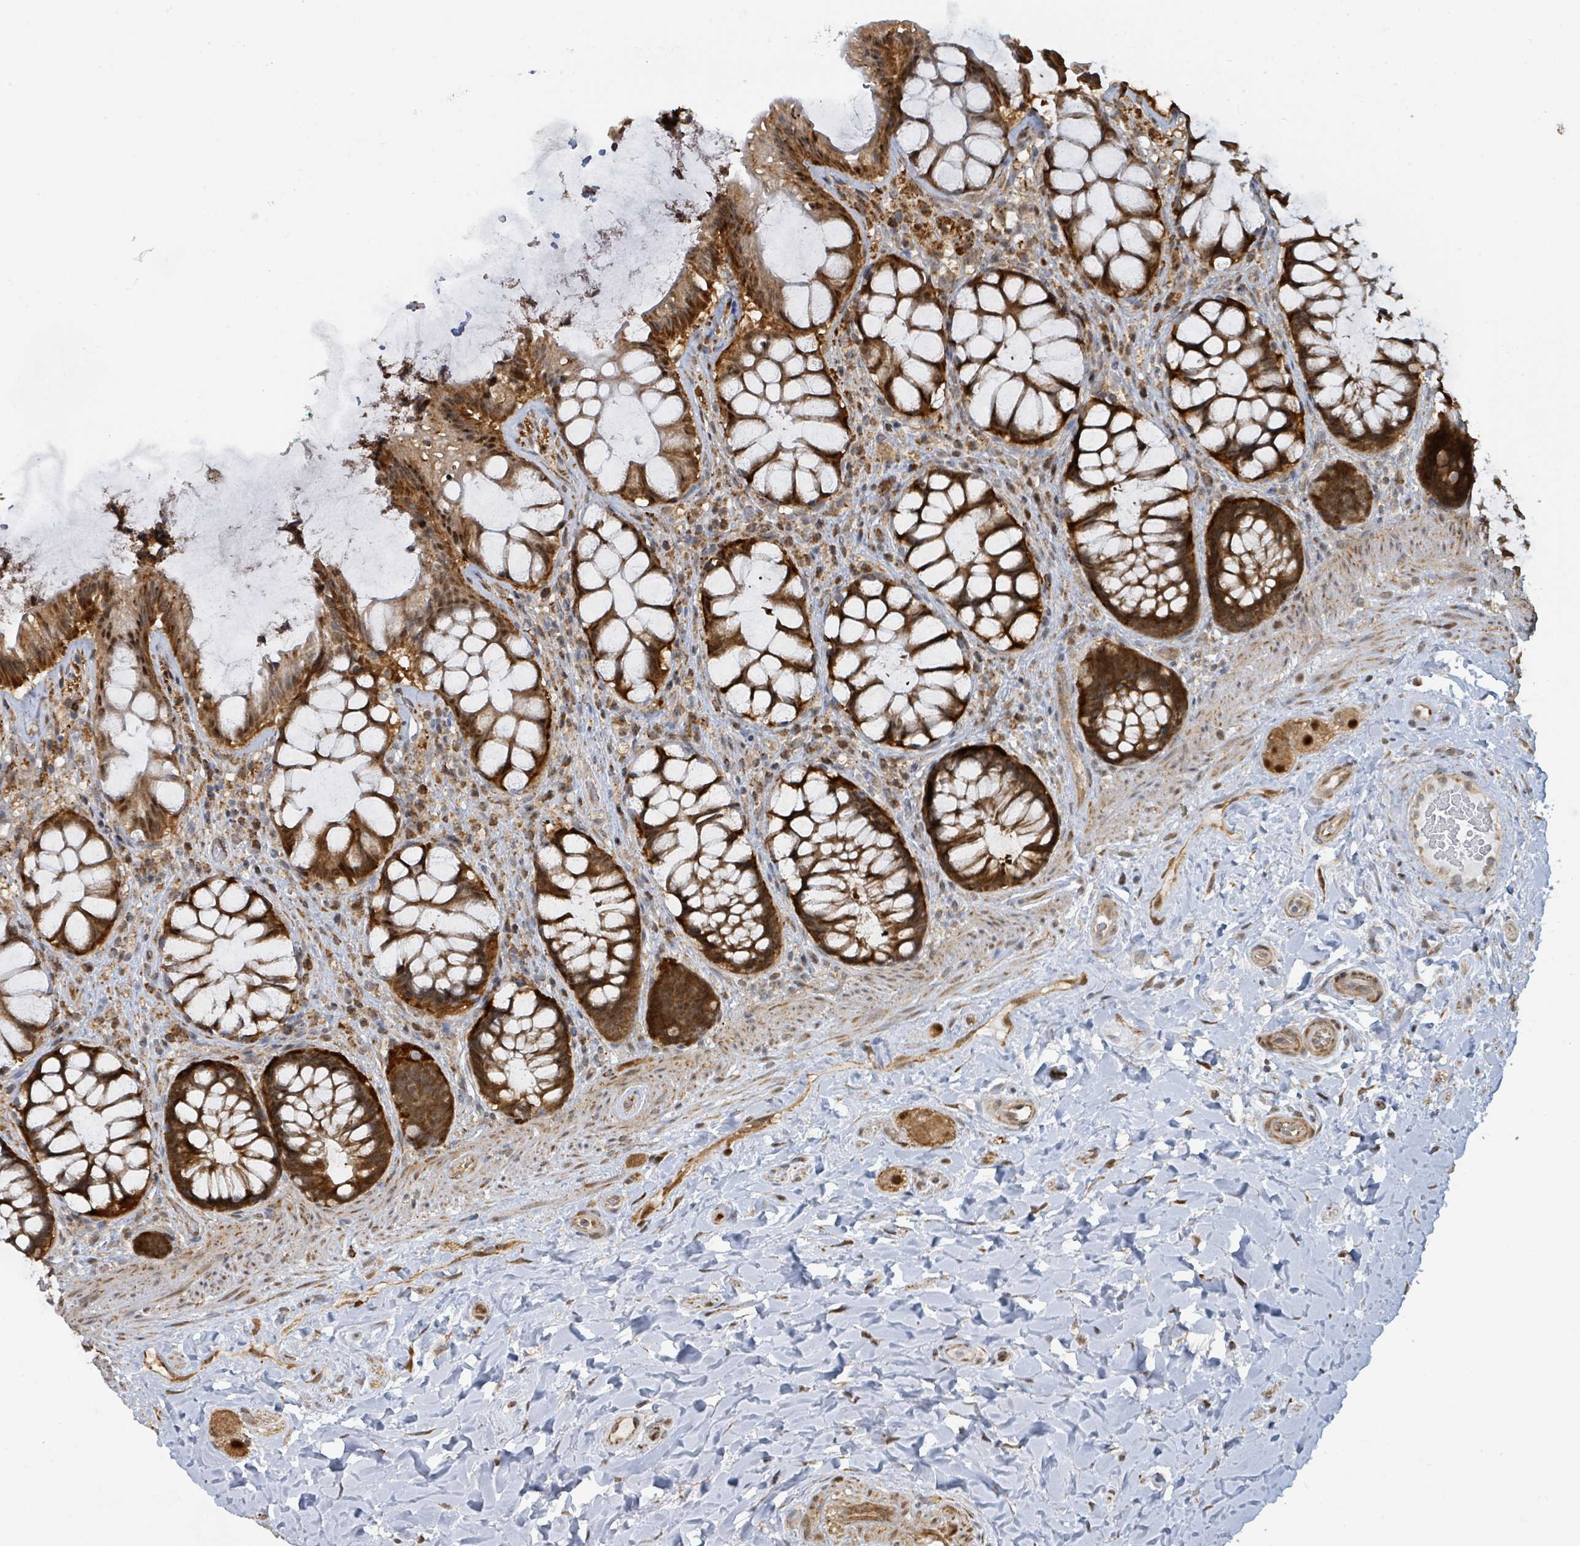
{"staining": {"intensity": "strong", "quantity": ">75%", "location": "cytoplasmic/membranous,nuclear"}, "tissue": "rectum", "cell_type": "Glandular cells", "image_type": "normal", "snomed": [{"axis": "morphology", "description": "Normal tissue, NOS"}, {"axis": "topography", "description": "Rectum"}], "caption": "This histopathology image demonstrates unremarkable rectum stained with IHC to label a protein in brown. The cytoplasmic/membranous,nuclear of glandular cells show strong positivity for the protein. Nuclei are counter-stained blue.", "gene": "PSMB7", "patient": {"sex": "female", "age": 58}}